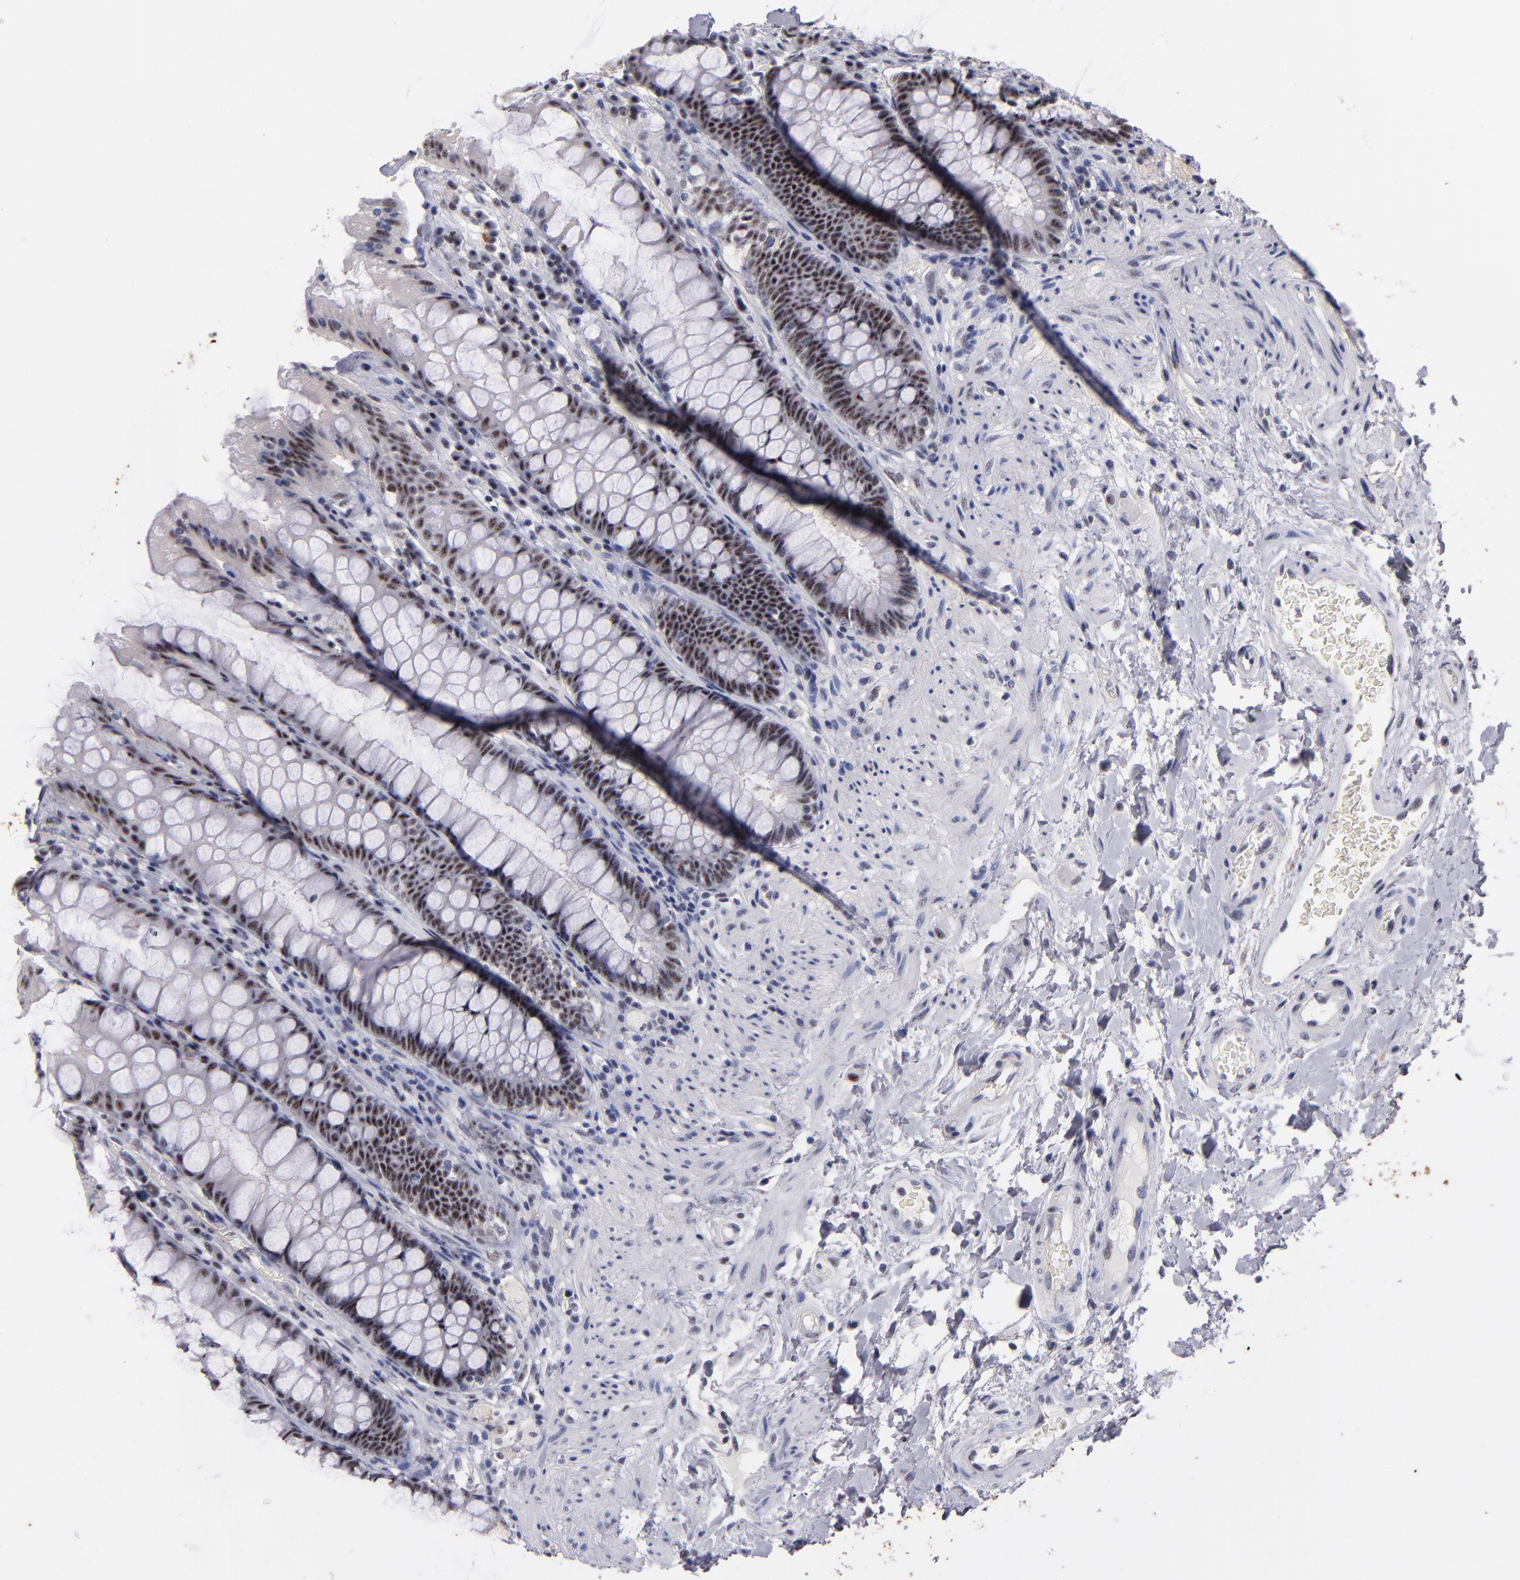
{"staining": {"intensity": "moderate", "quantity": "25%-75%", "location": "nuclear"}, "tissue": "rectum", "cell_type": "Glandular cells", "image_type": "normal", "snomed": [{"axis": "morphology", "description": "Normal tissue, NOS"}, {"axis": "topography", "description": "Rectum"}], "caption": "Immunohistochemistry of normal rectum exhibits medium levels of moderate nuclear staining in about 25%-75% of glandular cells. (IHC, brightfield microscopy, high magnification).", "gene": "RAF1", "patient": {"sex": "female", "age": 46}}